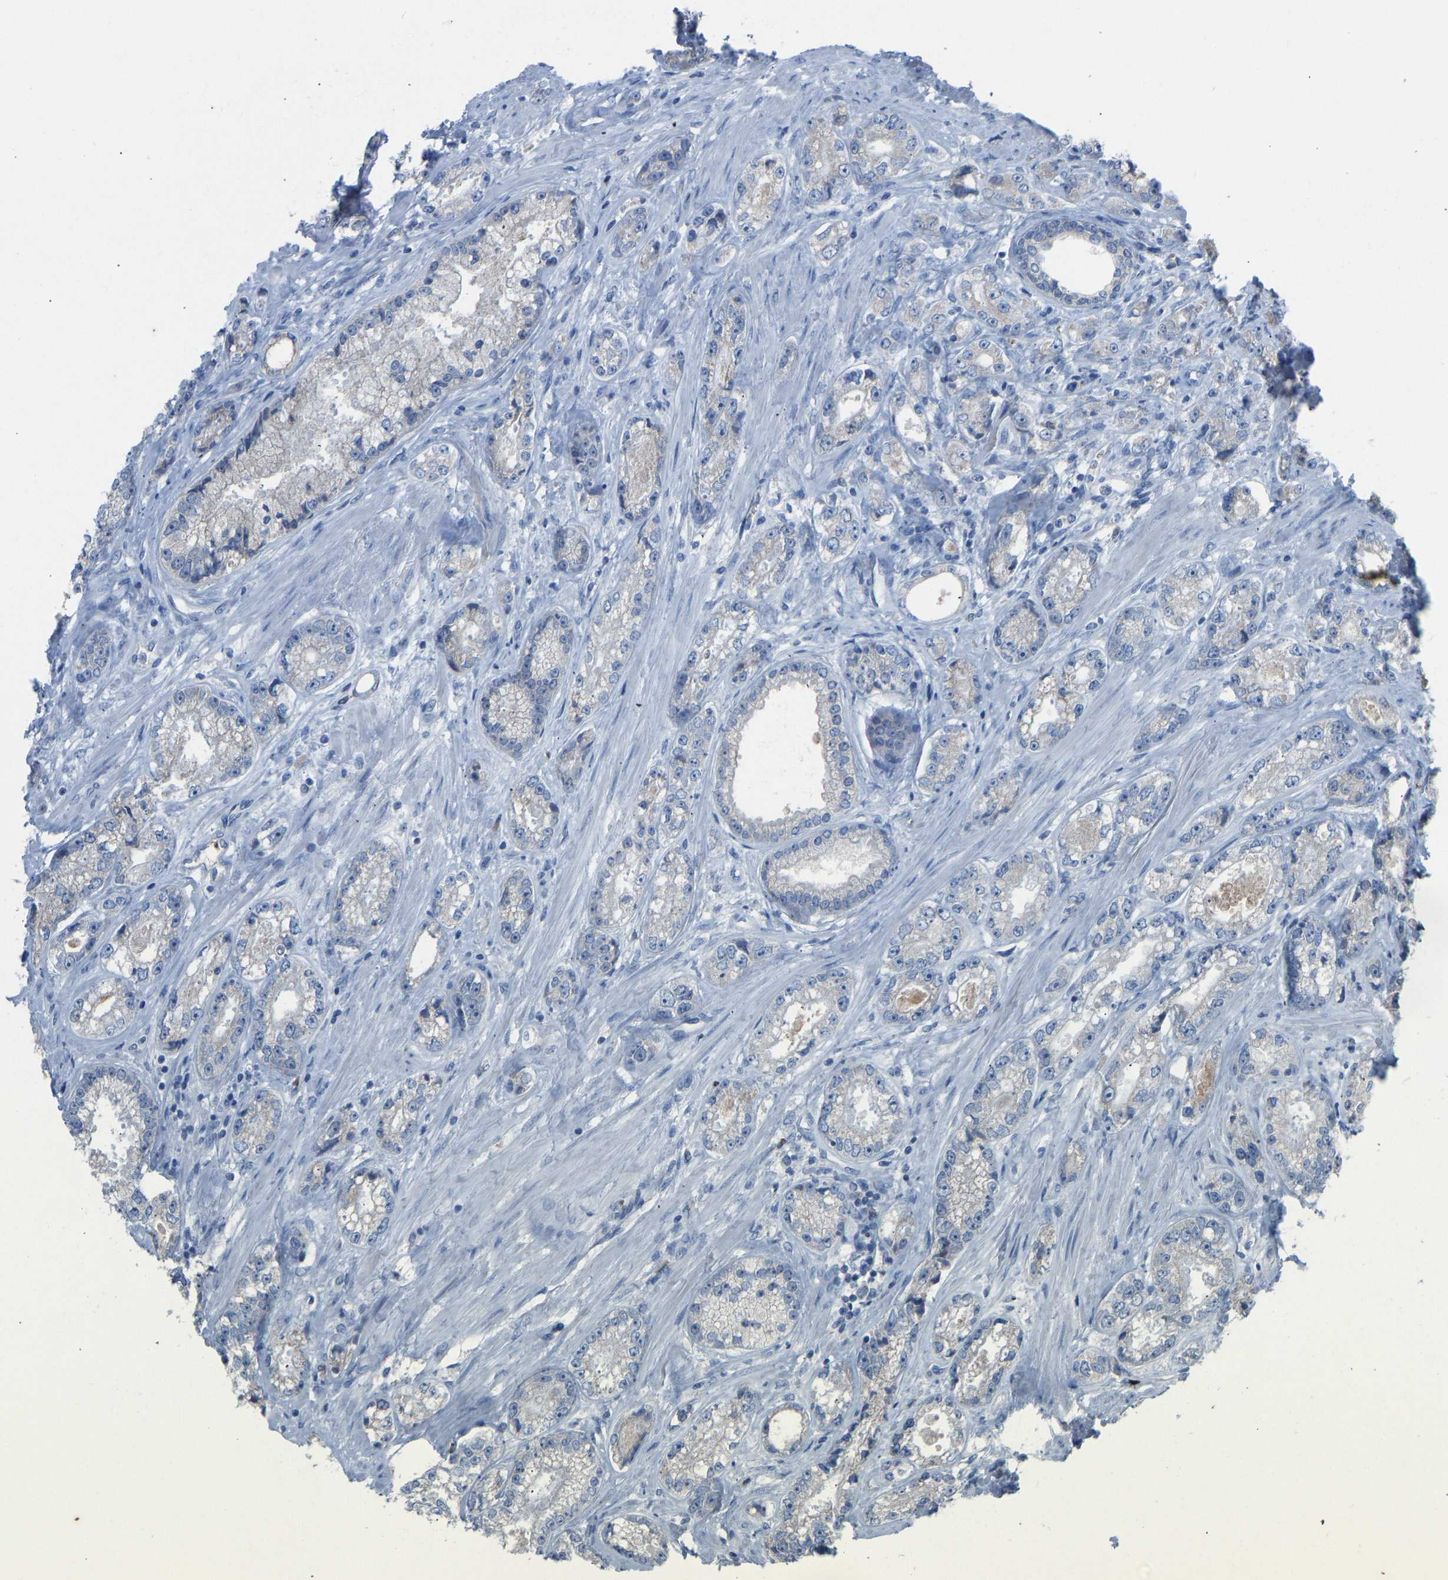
{"staining": {"intensity": "negative", "quantity": "none", "location": "none"}, "tissue": "prostate cancer", "cell_type": "Tumor cells", "image_type": "cancer", "snomed": [{"axis": "morphology", "description": "Adenocarcinoma, High grade"}, {"axis": "topography", "description": "Prostate"}], "caption": "This is an immunohistochemistry (IHC) micrograph of prostate adenocarcinoma (high-grade). There is no staining in tumor cells.", "gene": "PIGS", "patient": {"sex": "male", "age": 61}}